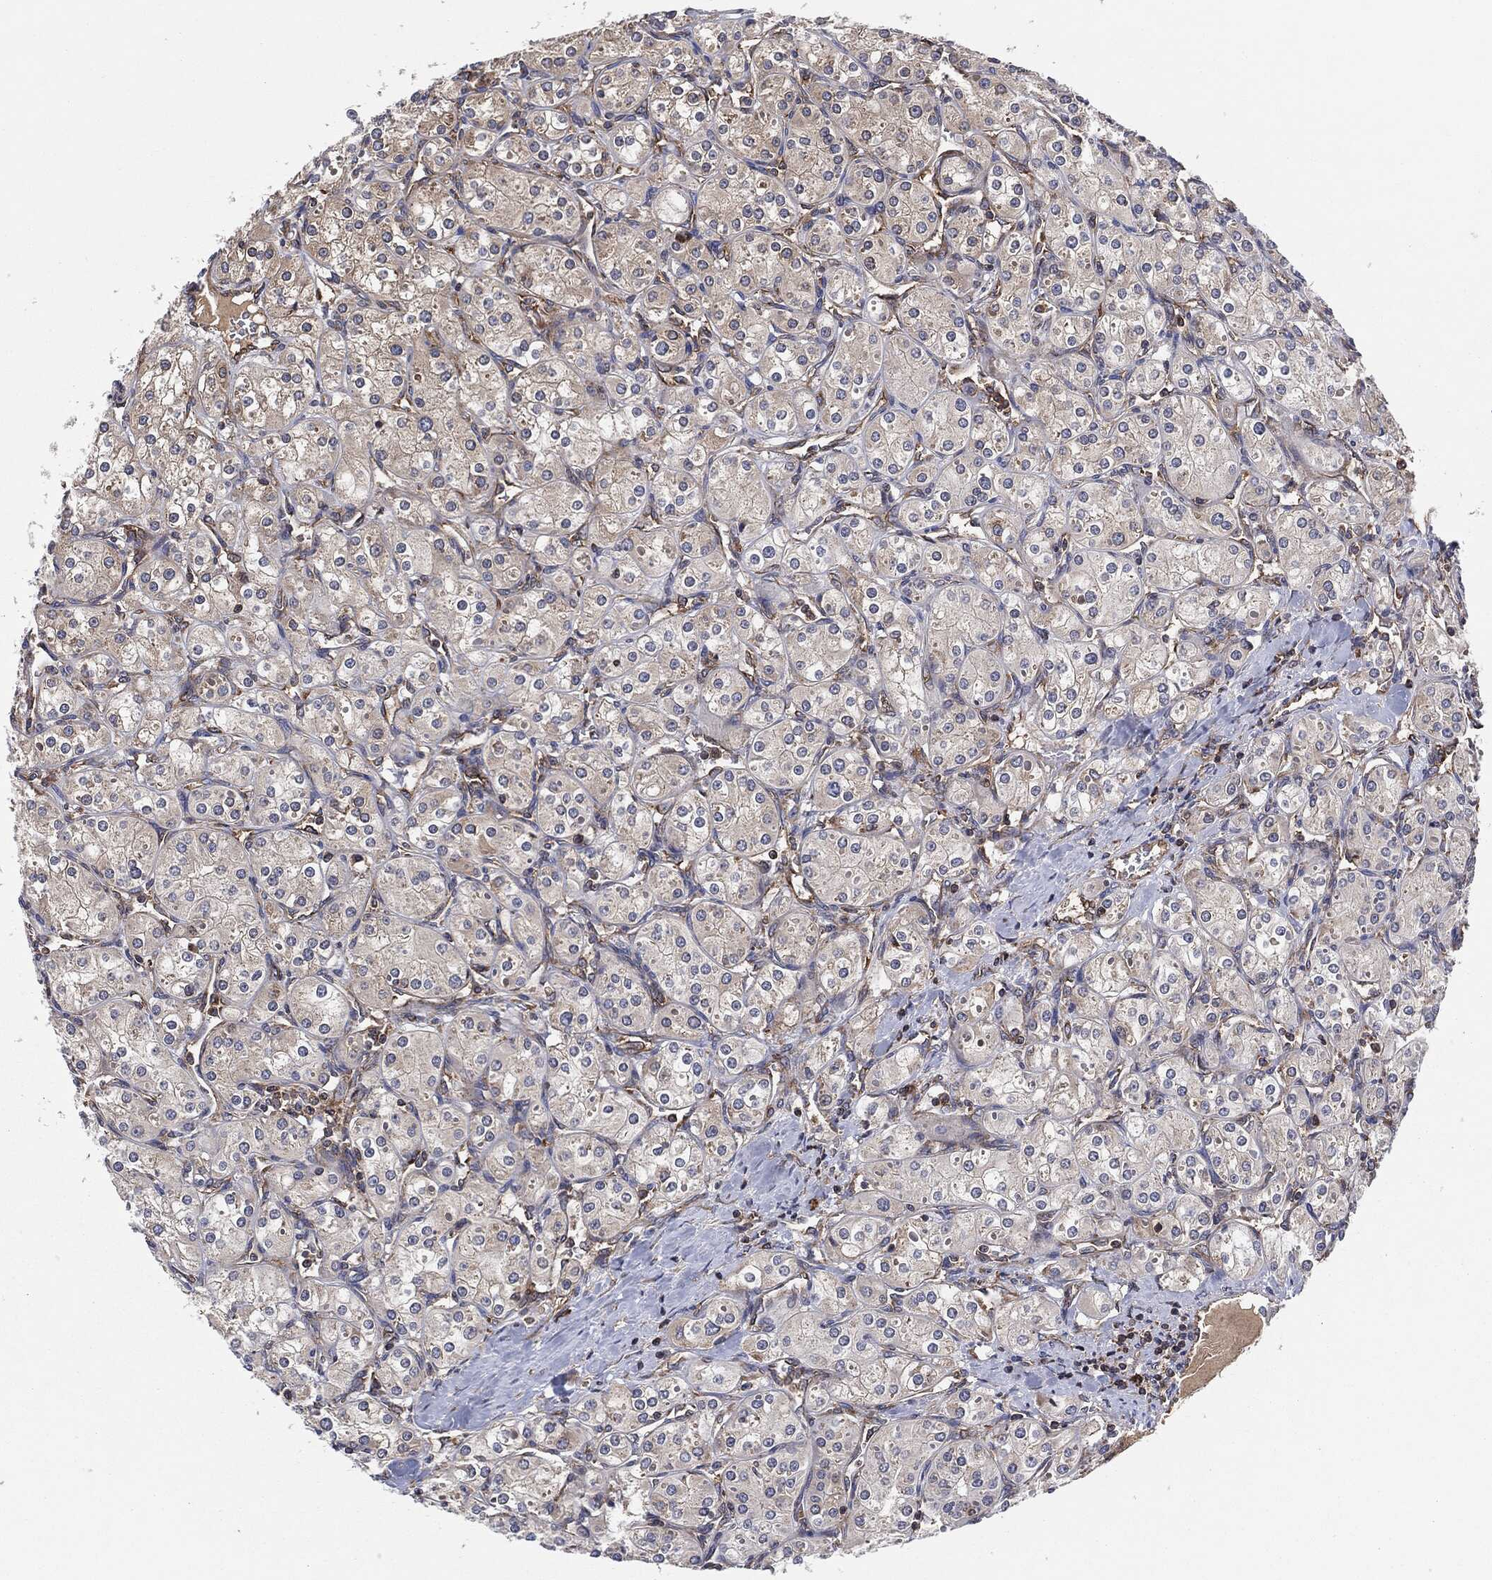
{"staining": {"intensity": "negative", "quantity": "none", "location": "none"}, "tissue": "renal cancer", "cell_type": "Tumor cells", "image_type": "cancer", "snomed": [{"axis": "morphology", "description": "Adenocarcinoma, NOS"}, {"axis": "topography", "description": "Kidney"}], "caption": "Immunohistochemistry (IHC) image of human adenocarcinoma (renal) stained for a protein (brown), which demonstrates no staining in tumor cells.", "gene": "EIF2S2", "patient": {"sex": "male", "age": 77}}